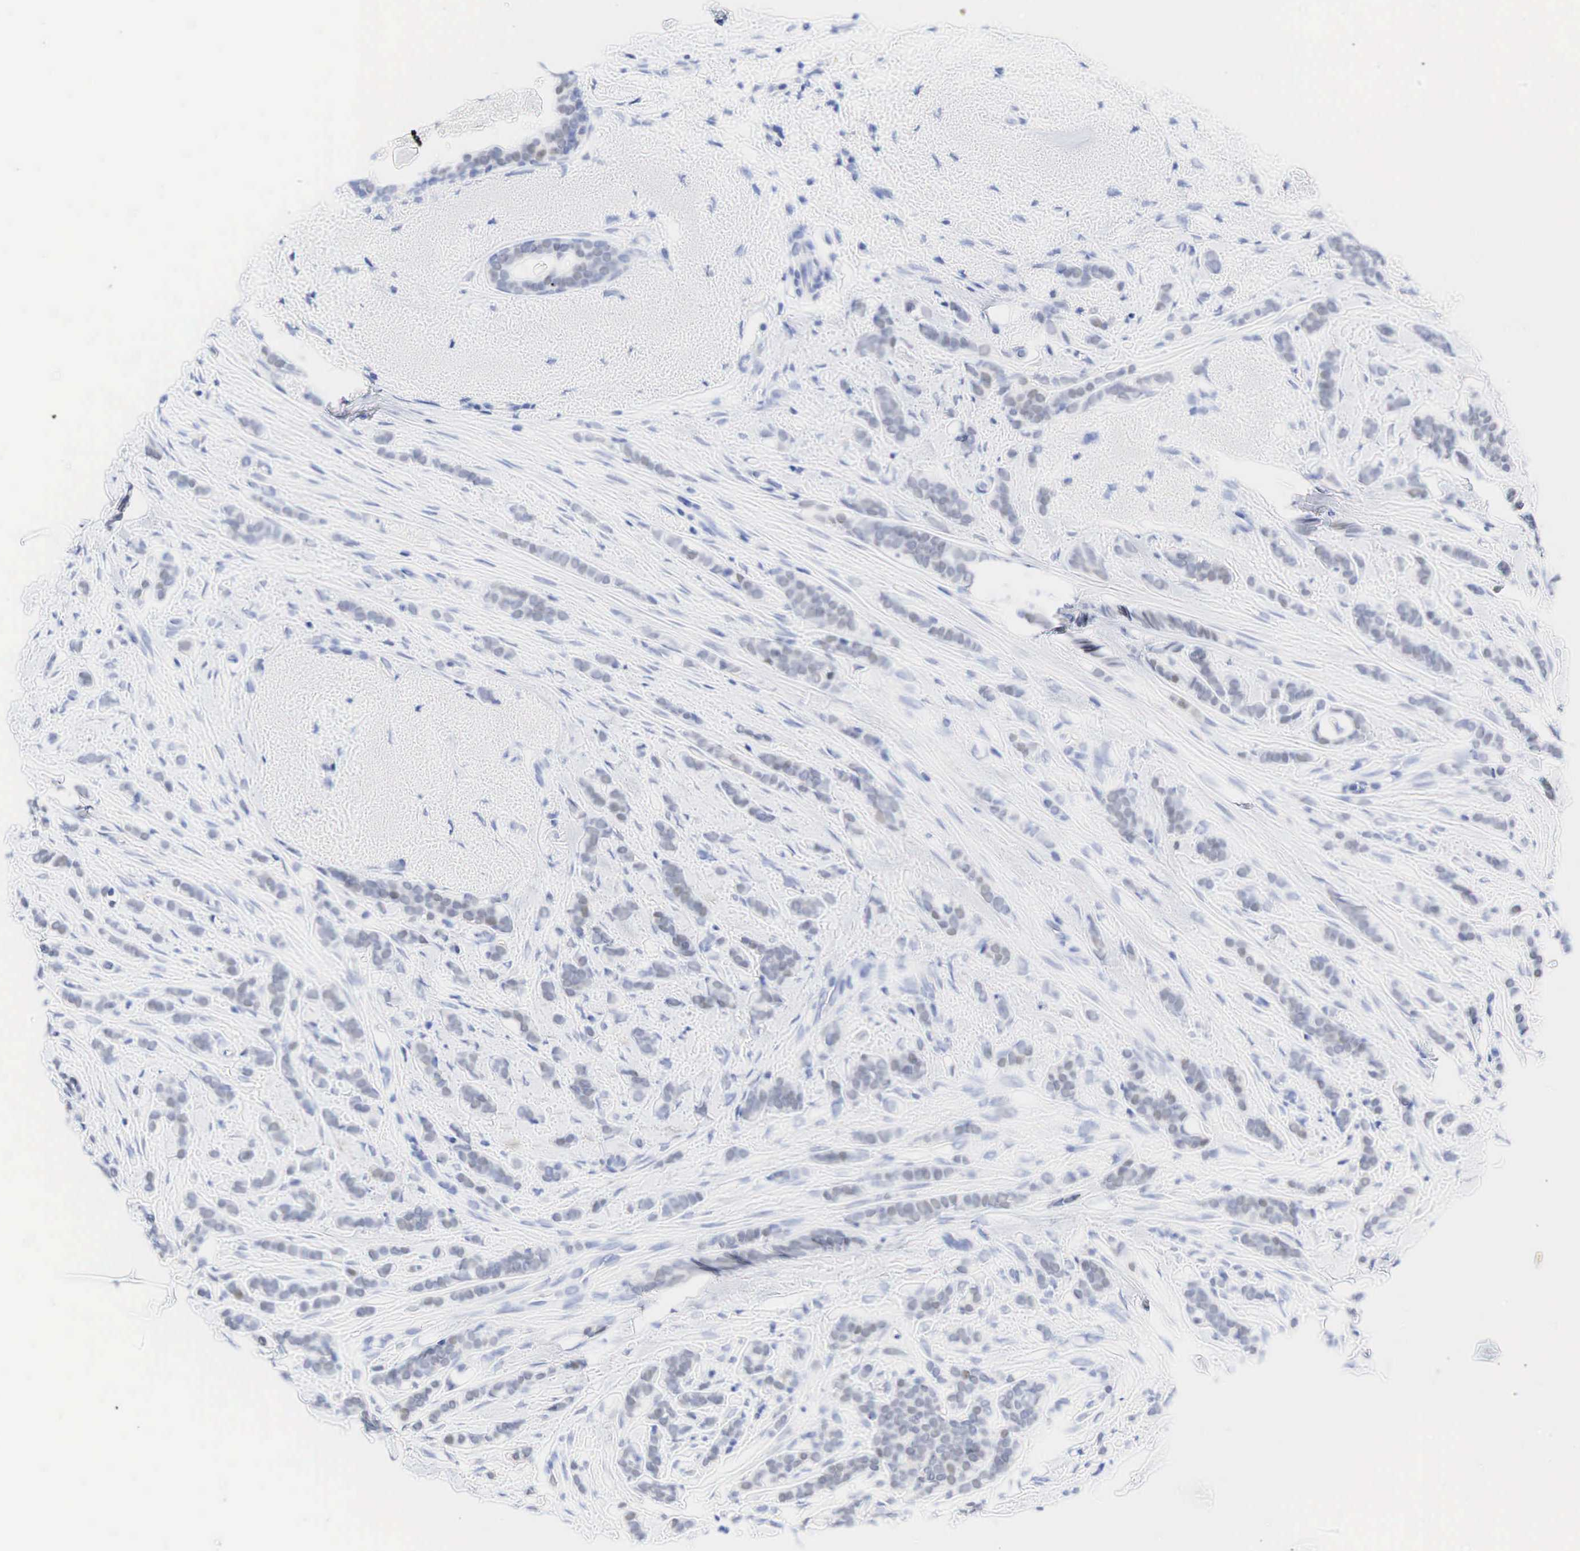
{"staining": {"intensity": "weak", "quantity": "<25%", "location": "nuclear"}, "tissue": "breast cancer", "cell_type": "Tumor cells", "image_type": "cancer", "snomed": [{"axis": "morphology", "description": "Lobular carcinoma"}, {"axis": "topography", "description": "Breast"}], "caption": "The image exhibits no significant positivity in tumor cells of breast cancer (lobular carcinoma). (DAB (3,3'-diaminobenzidine) immunohistochemistry (IHC), high magnification).", "gene": "AR", "patient": {"sex": "female", "age": 56}}